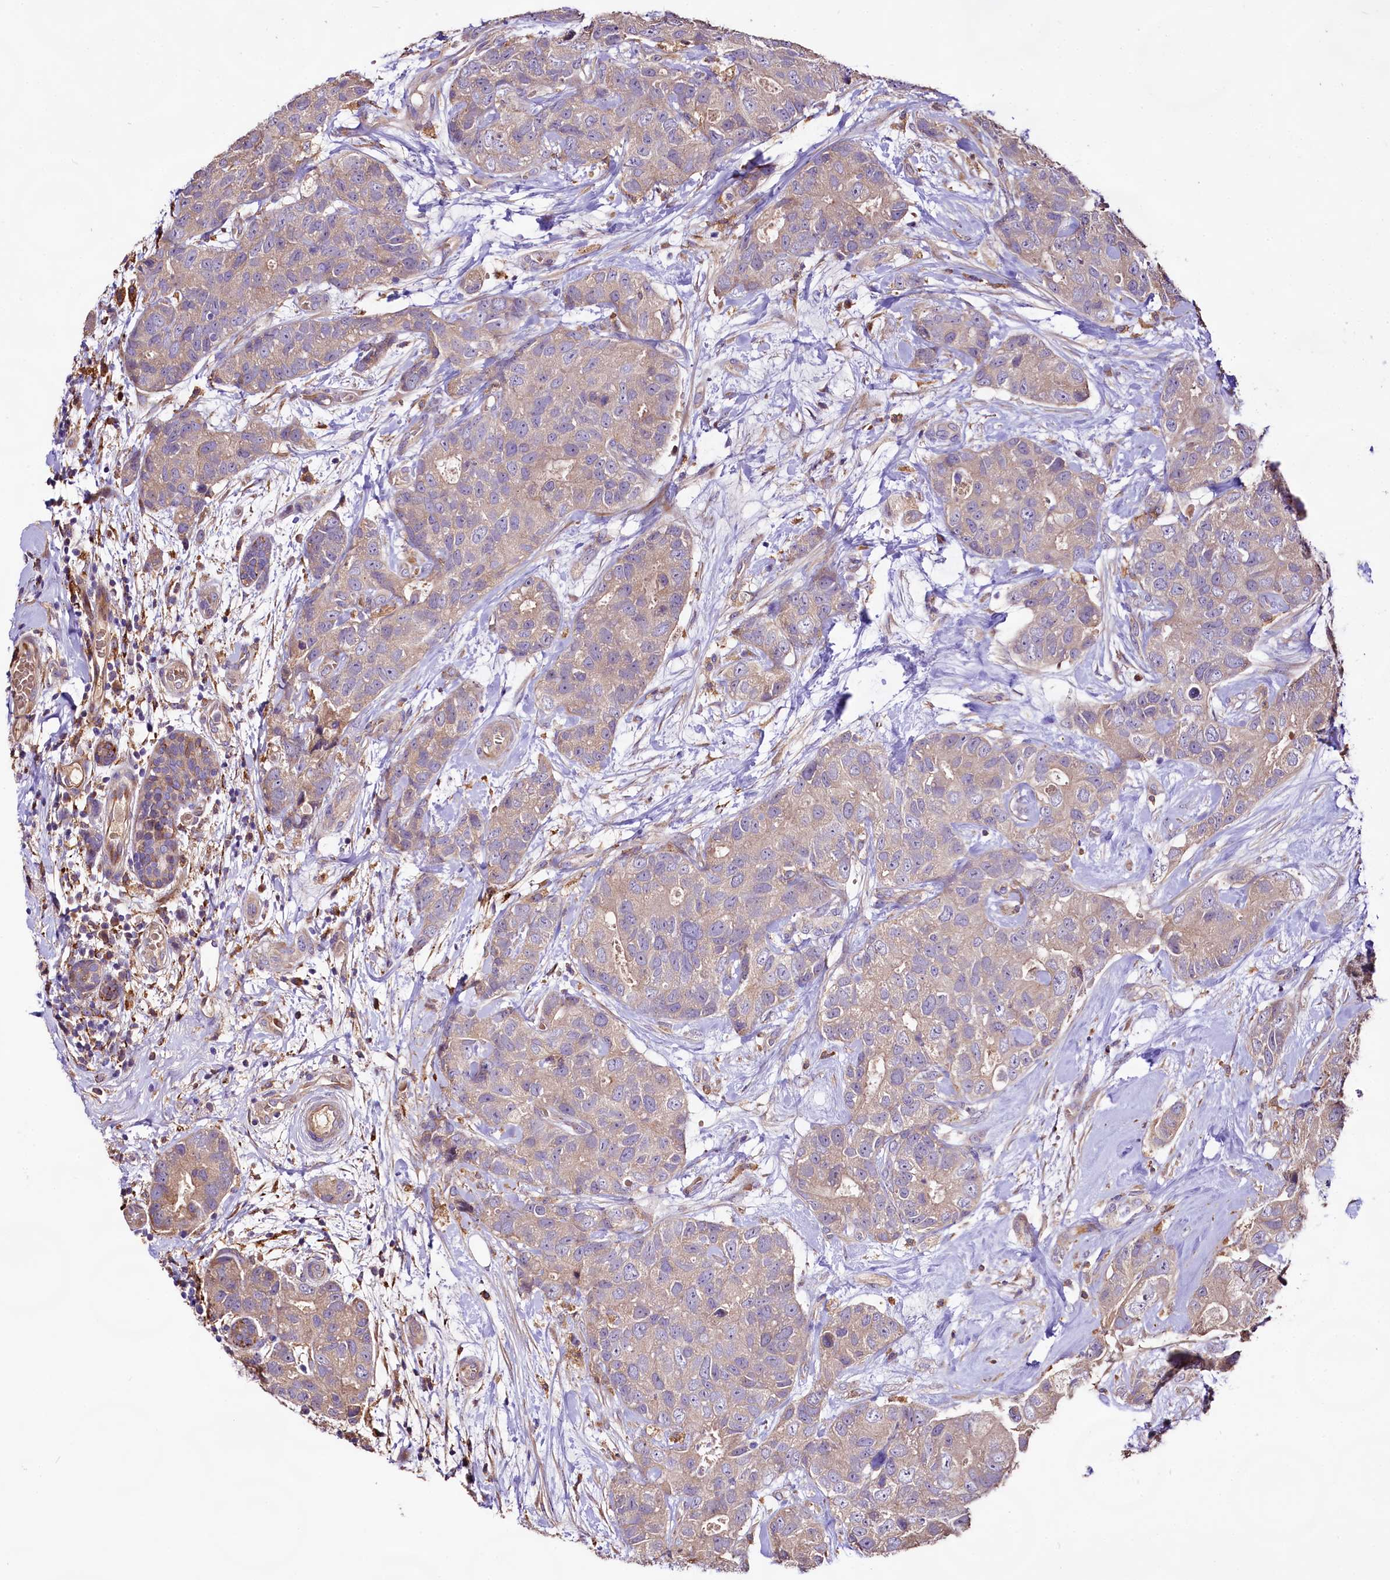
{"staining": {"intensity": "negative", "quantity": "none", "location": "none"}, "tissue": "breast cancer", "cell_type": "Tumor cells", "image_type": "cancer", "snomed": [{"axis": "morphology", "description": "Duct carcinoma"}, {"axis": "topography", "description": "Breast"}], "caption": "An IHC image of breast cancer is shown. There is no staining in tumor cells of breast cancer.", "gene": "DMXL2", "patient": {"sex": "female", "age": 62}}